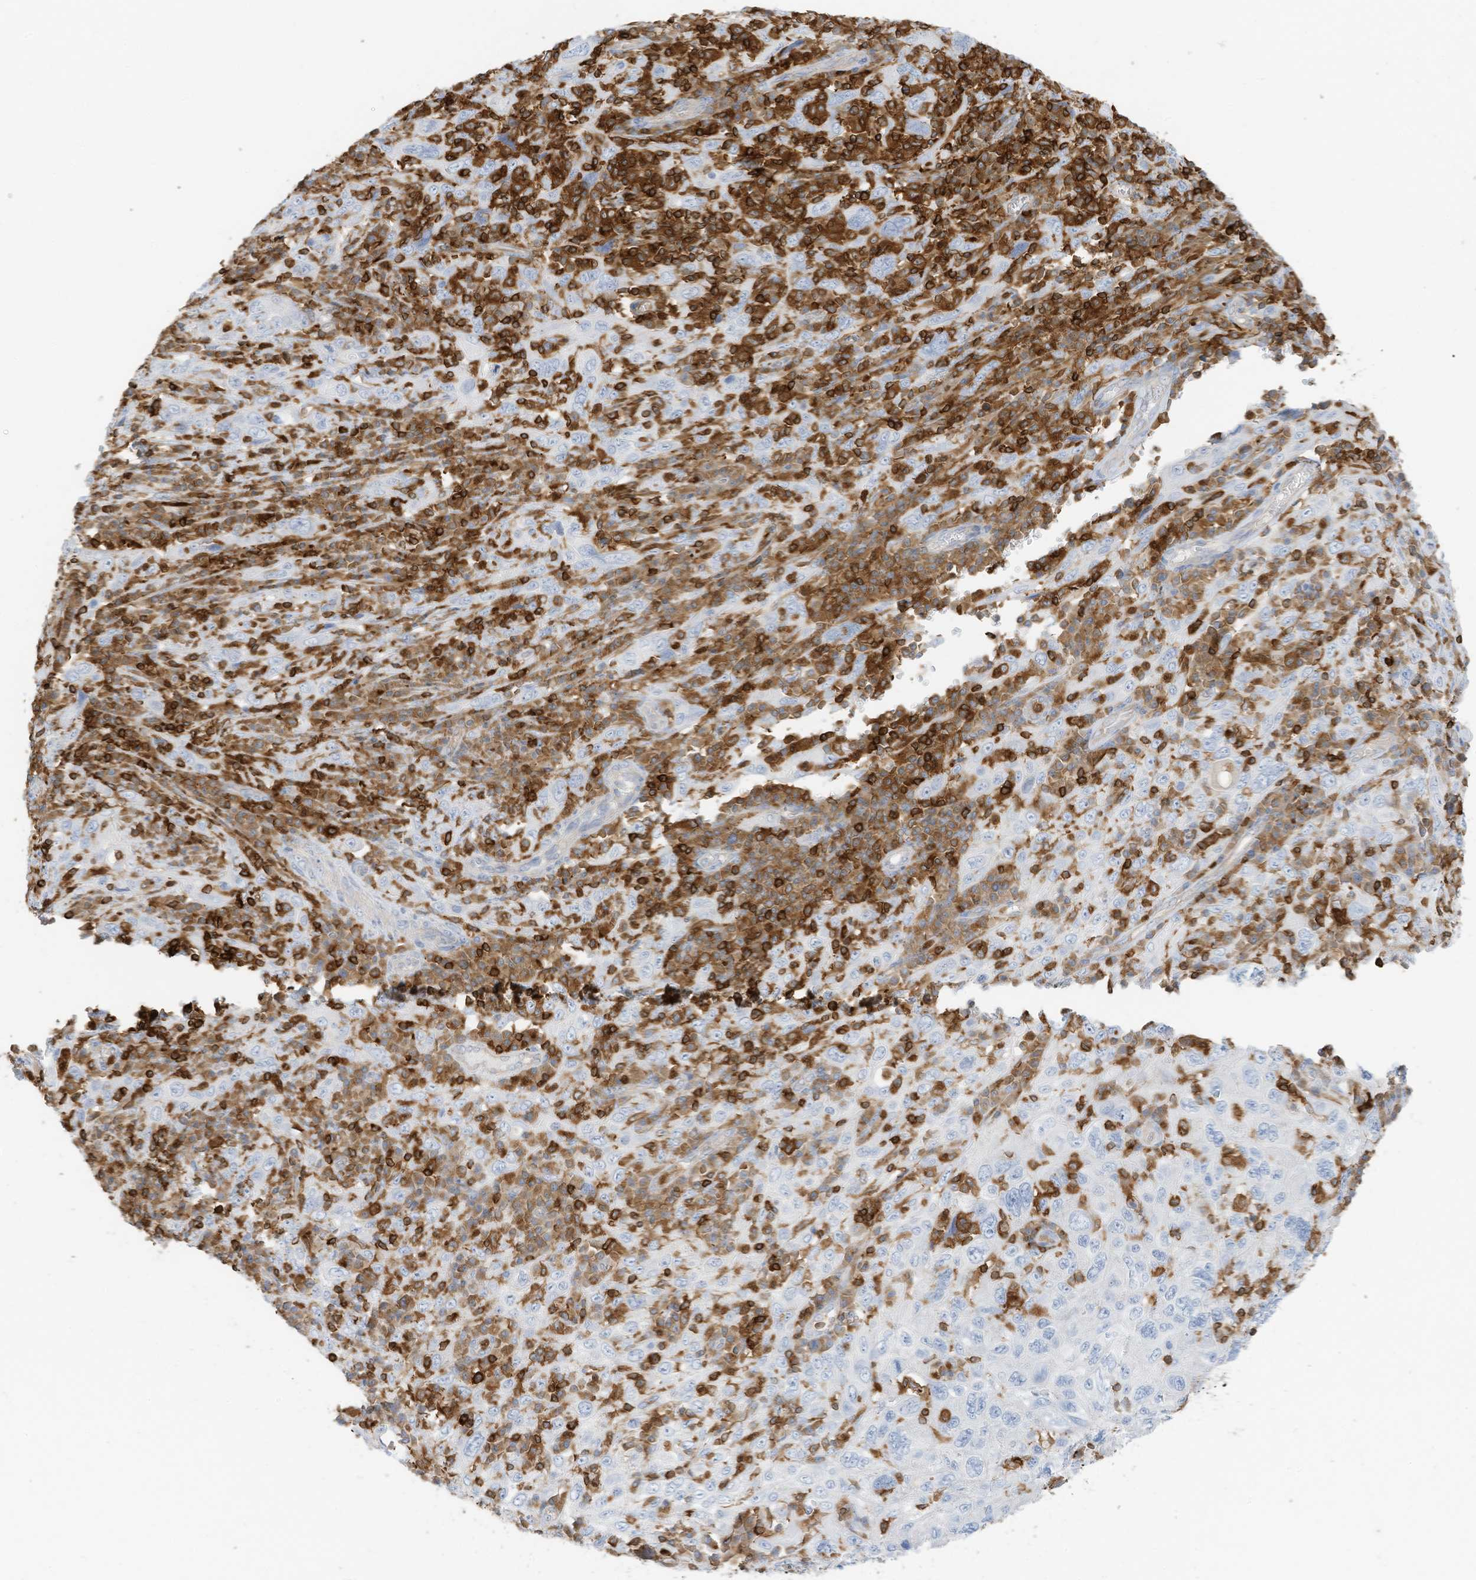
{"staining": {"intensity": "negative", "quantity": "none", "location": "none"}, "tissue": "cervical cancer", "cell_type": "Tumor cells", "image_type": "cancer", "snomed": [{"axis": "morphology", "description": "Squamous cell carcinoma, NOS"}, {"axis": "topography", "description": "Cervix"}], "caption": "IHC histopathology image of neoplastic tissue: squamous cell carcinoma (cervical) stained with DAB (3,3'-diaminobenzidine) displays no significant protein staining in tumor cells.", "gene": "ARHGAP25", "patient": {"sex": "female", "age": 46}}